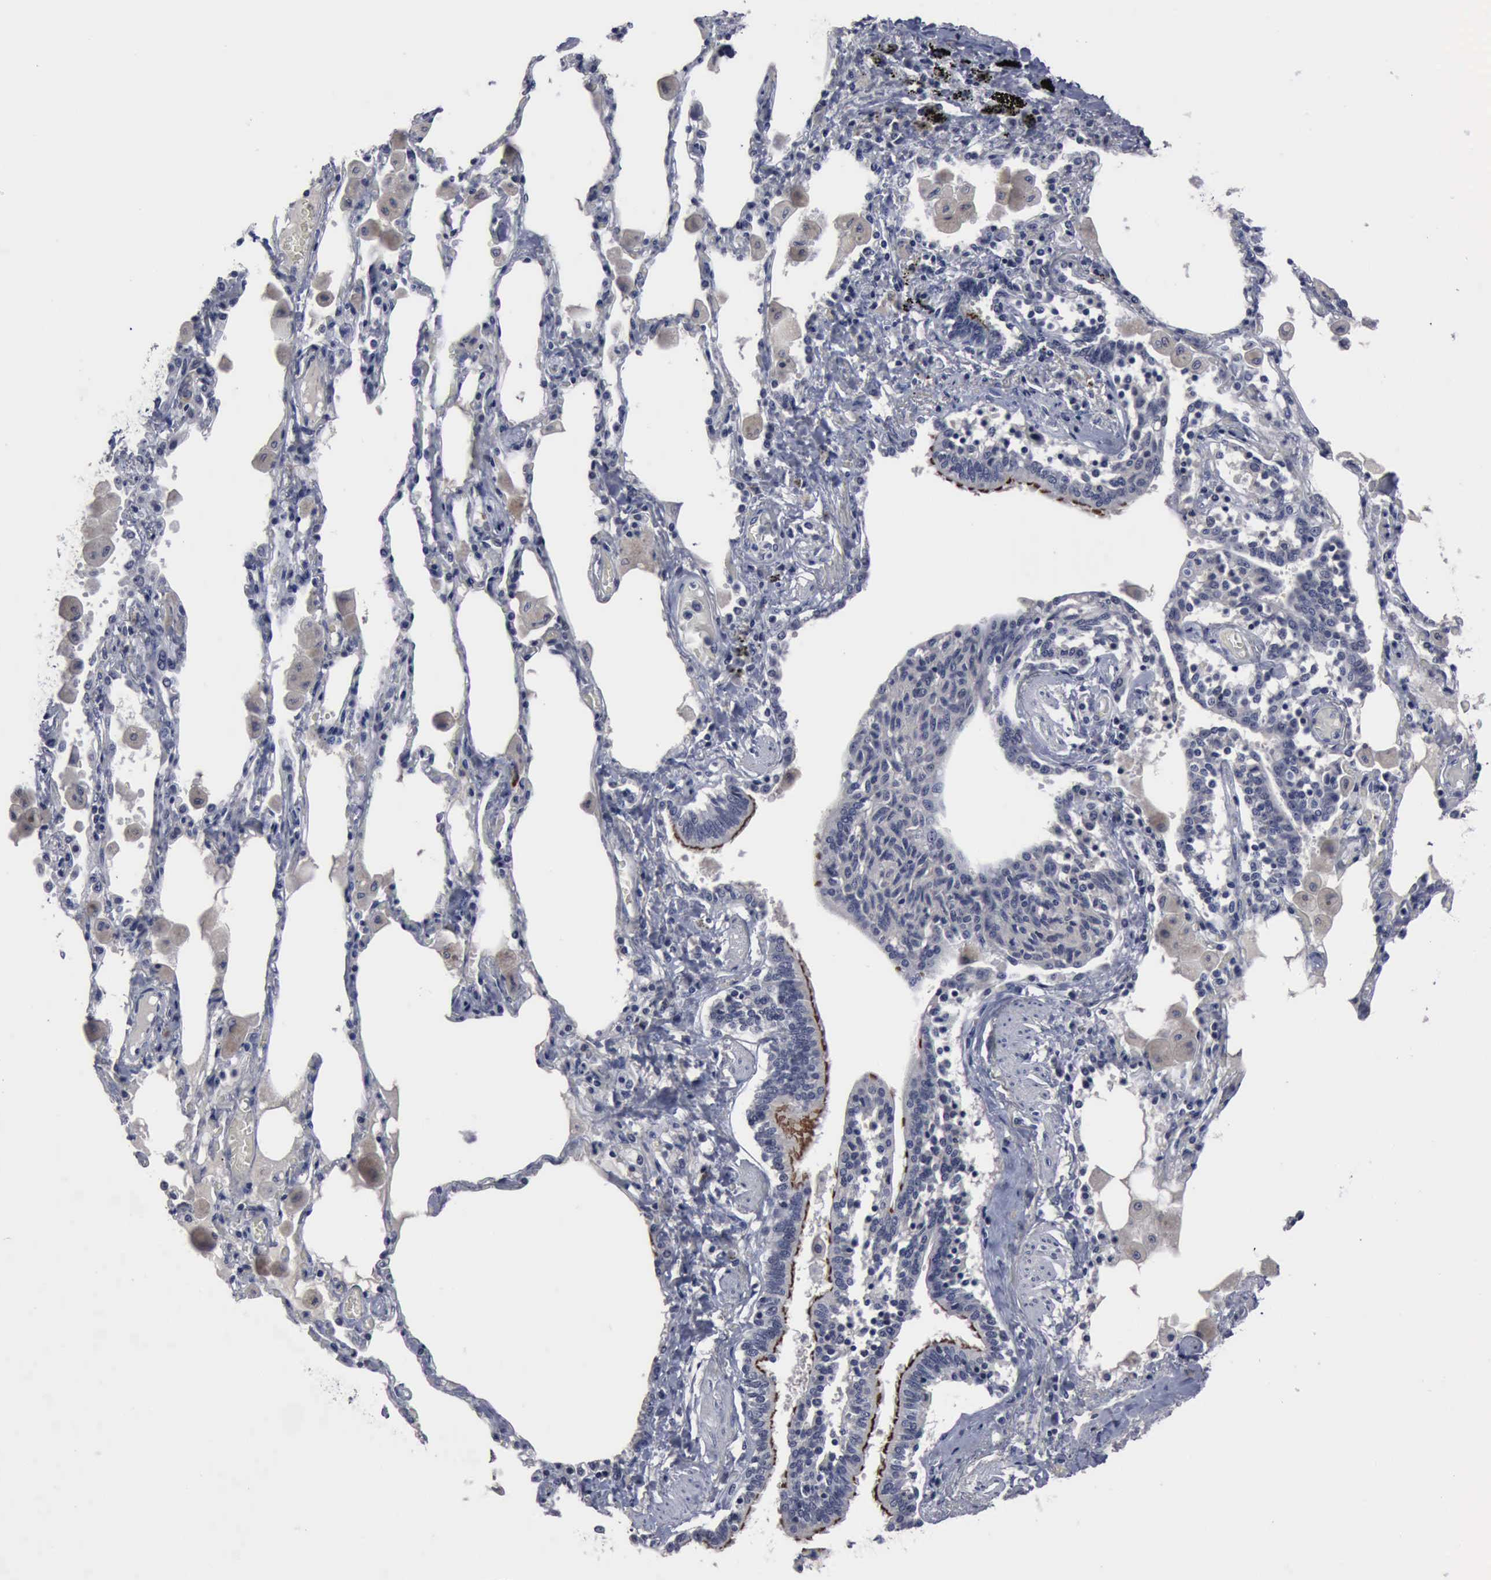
{"staining": {"intensity": "moderate", "quantity": "<25%", "location": "cytoplasmic/membranous"}, "tissue": "bronchus", "cell_type": "Respiratory epithelial cells", "image_type": "normal", "snomed": [{"axis": "morphology", "description": "Normal tissue, NOS"}, {"axis": "morphology", "description": "Squamous cell carcinoma, NOS"}, {"axis": "topography", "description": "Bronchus"}, {"axis": "topography", "description": "Lung"}], "caption": "Benign bronchus exhibits moderate cytoplasmic/membranous expression in about <25% of respiratory epithelial cells.", "gene": "MYO18B", "patient": {"sex": "female", "age": 47}}